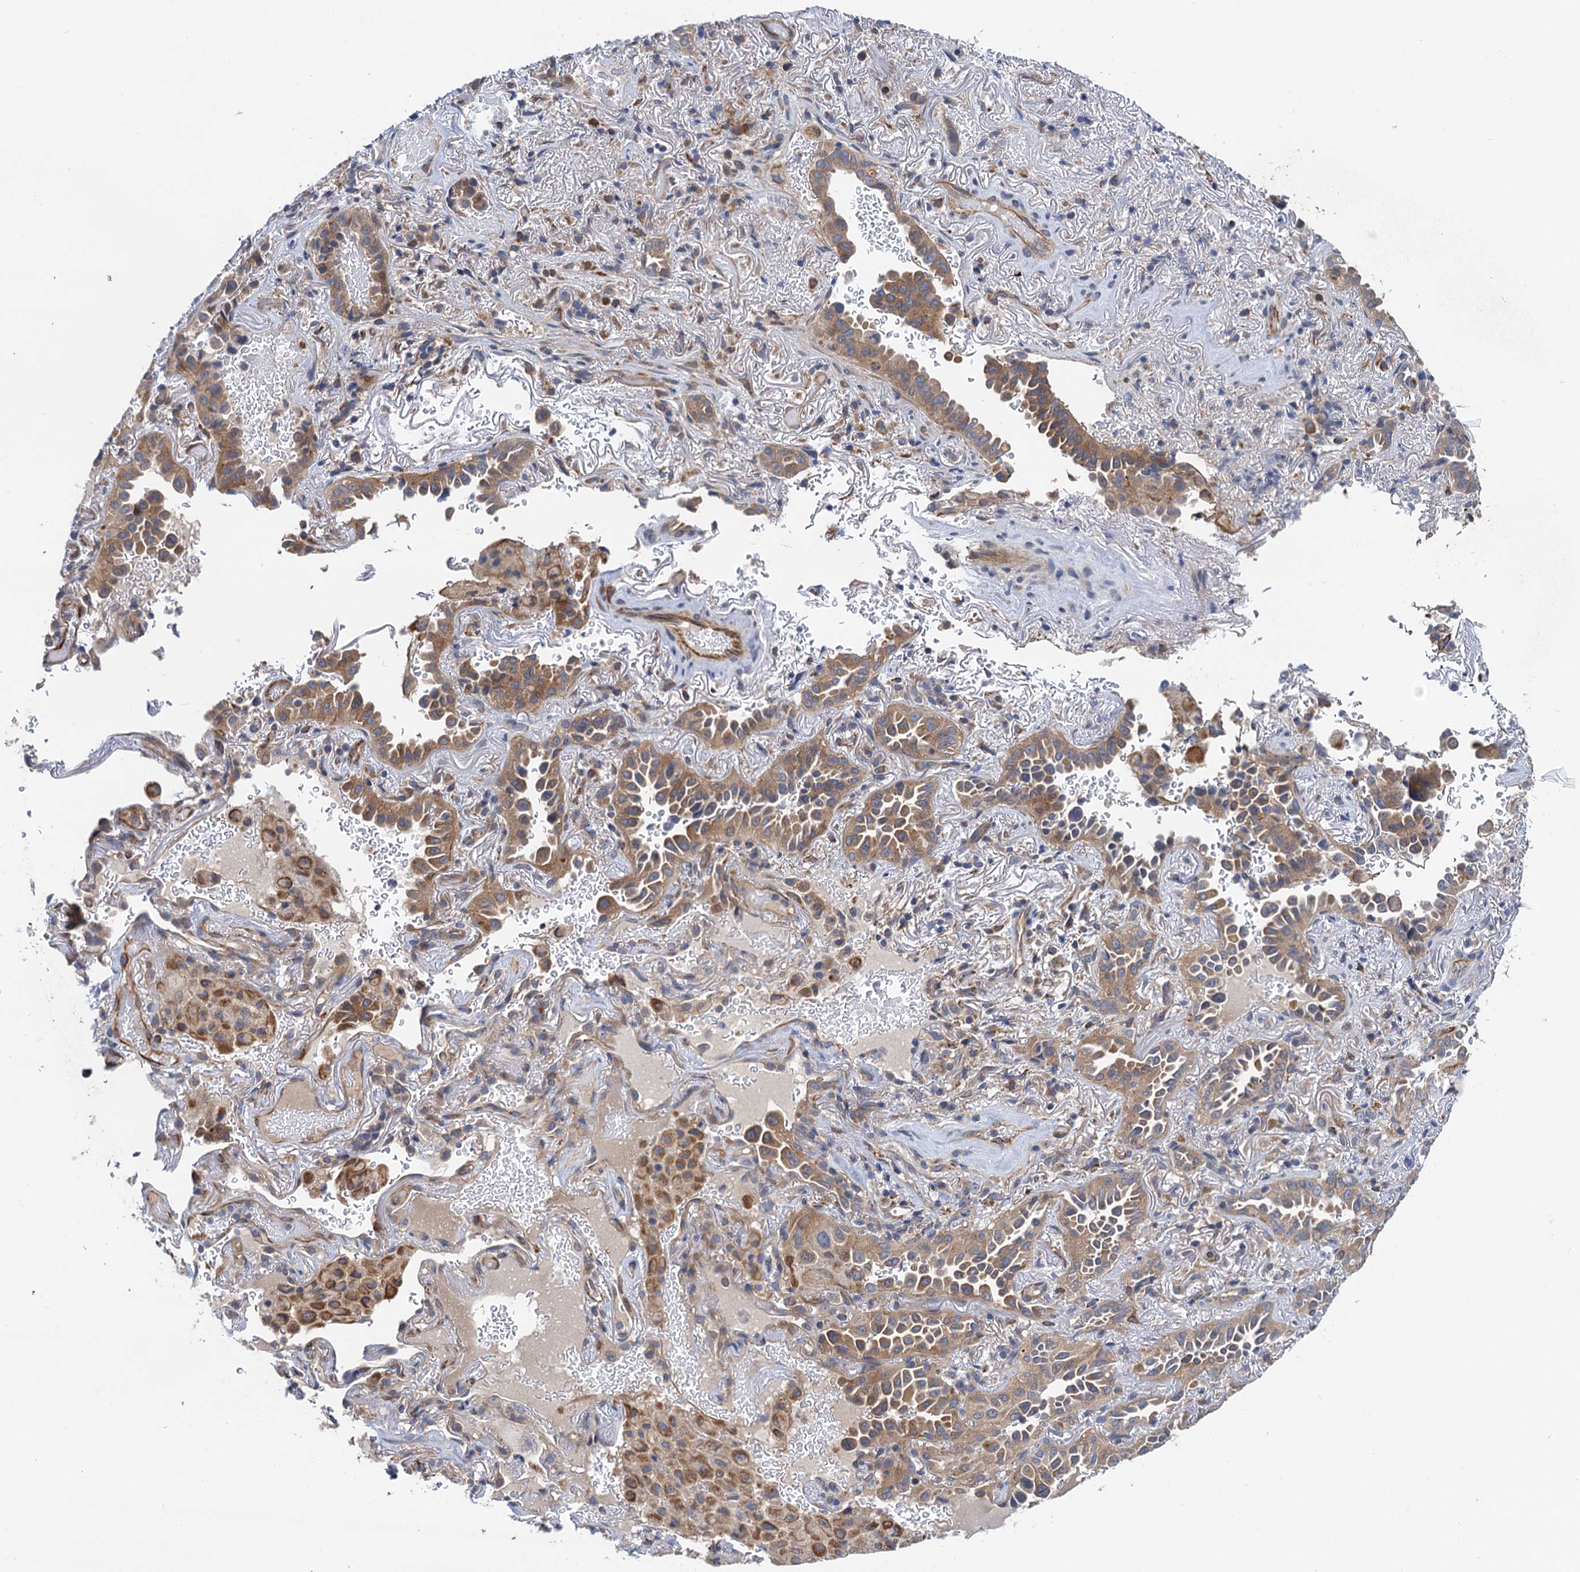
{"staining": {"intensity": "moderate", "quantity": ">75%", "location": "cytoplasmic/membranous"}, "tissue": "lung cancer", "cell_type": "Tumor cells", "image_type": "cancer", "snomed": [{"axis": "morphology", "description": "Adenocarcinoma, NOS"}, {"axis": "topography", "description": "Lung"}], "caption": "Human adenocarcinoma (lung) stained for a protein (brown) displays moderate cytoplasmic/membranous positive positivity in about >75% of tumor cells.", "gene": "PJA2", "patient": {"sex": "female", "age": 69}}